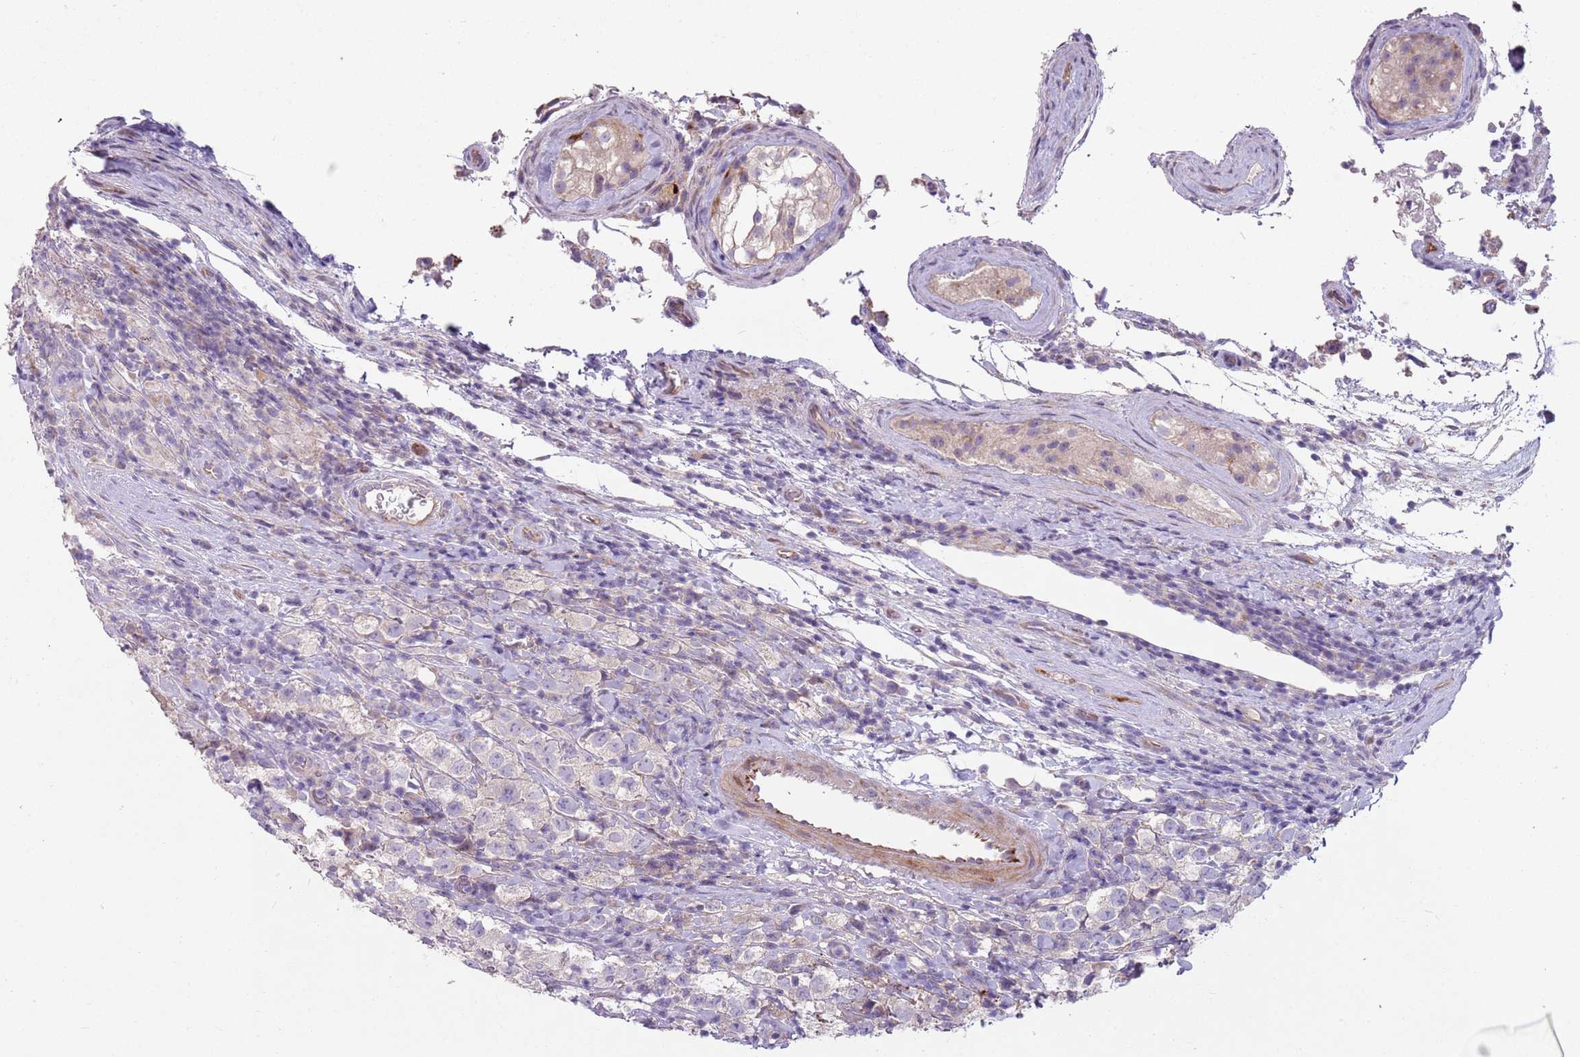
{"staining": {"intensity": "negative", "quantity": "none", "location": "none"}, "tissue": "testis cancer", "cell_type": "Tumor cells", "image_type": "cancer", "snomed": [{"axis": "morphology", "description": "Seminoma, NOS"}, {"axis": "morphology", "description": "Carcinoma, Embryonal, NOS"}, {"axis": "topography", "description": "Testis"}], "caption": "A histopathology image of human testis embryonal carcinoma is negative for staining in tumor cells.", "gene": "ZNF583", "patient": {"sex": "male", "age": 41}}